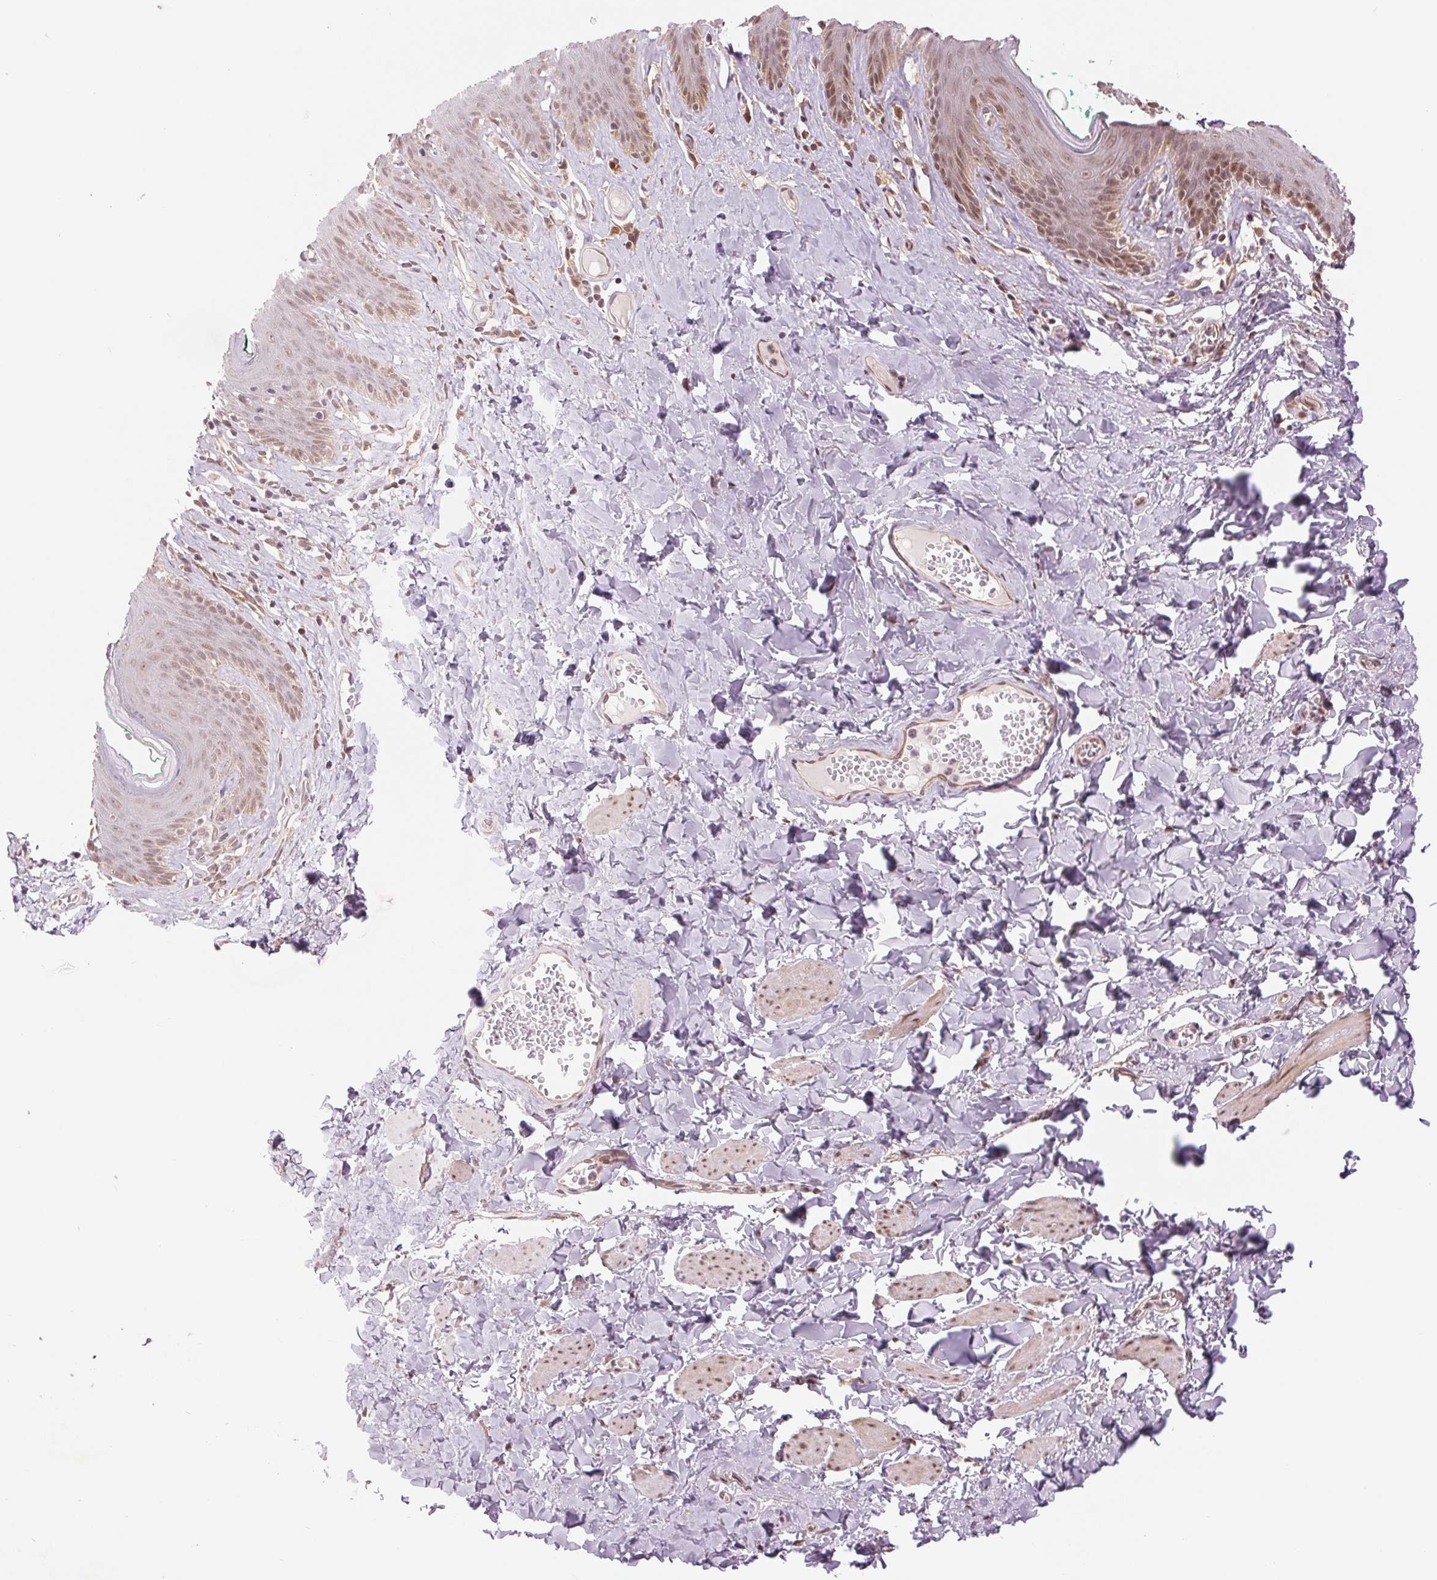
{"staining": {"intensity": "moderate", "quantity": ">75%", "location": "nuclear"}, "tissue": "skin", "cell_type": "Epidermal cells", "image_type": "normal", "snomed": [{"axis": "morphology", "description": "Normal tissue, NOS"}, {"axis": "topography", "description": "Vulva"}, {"axis": "topography", "description": "Peripheral nerve tissue"}], "caption": "Immunohistochemistry (IHC) of unremarkable human skin exhibits medium levels of moderate nuclear positivity in about >75% of epidermal cells. (IHC, brightfield microscopy, high magnification).", "gene": "ERI3", "patient": {"sex": "female", "age": 66}}